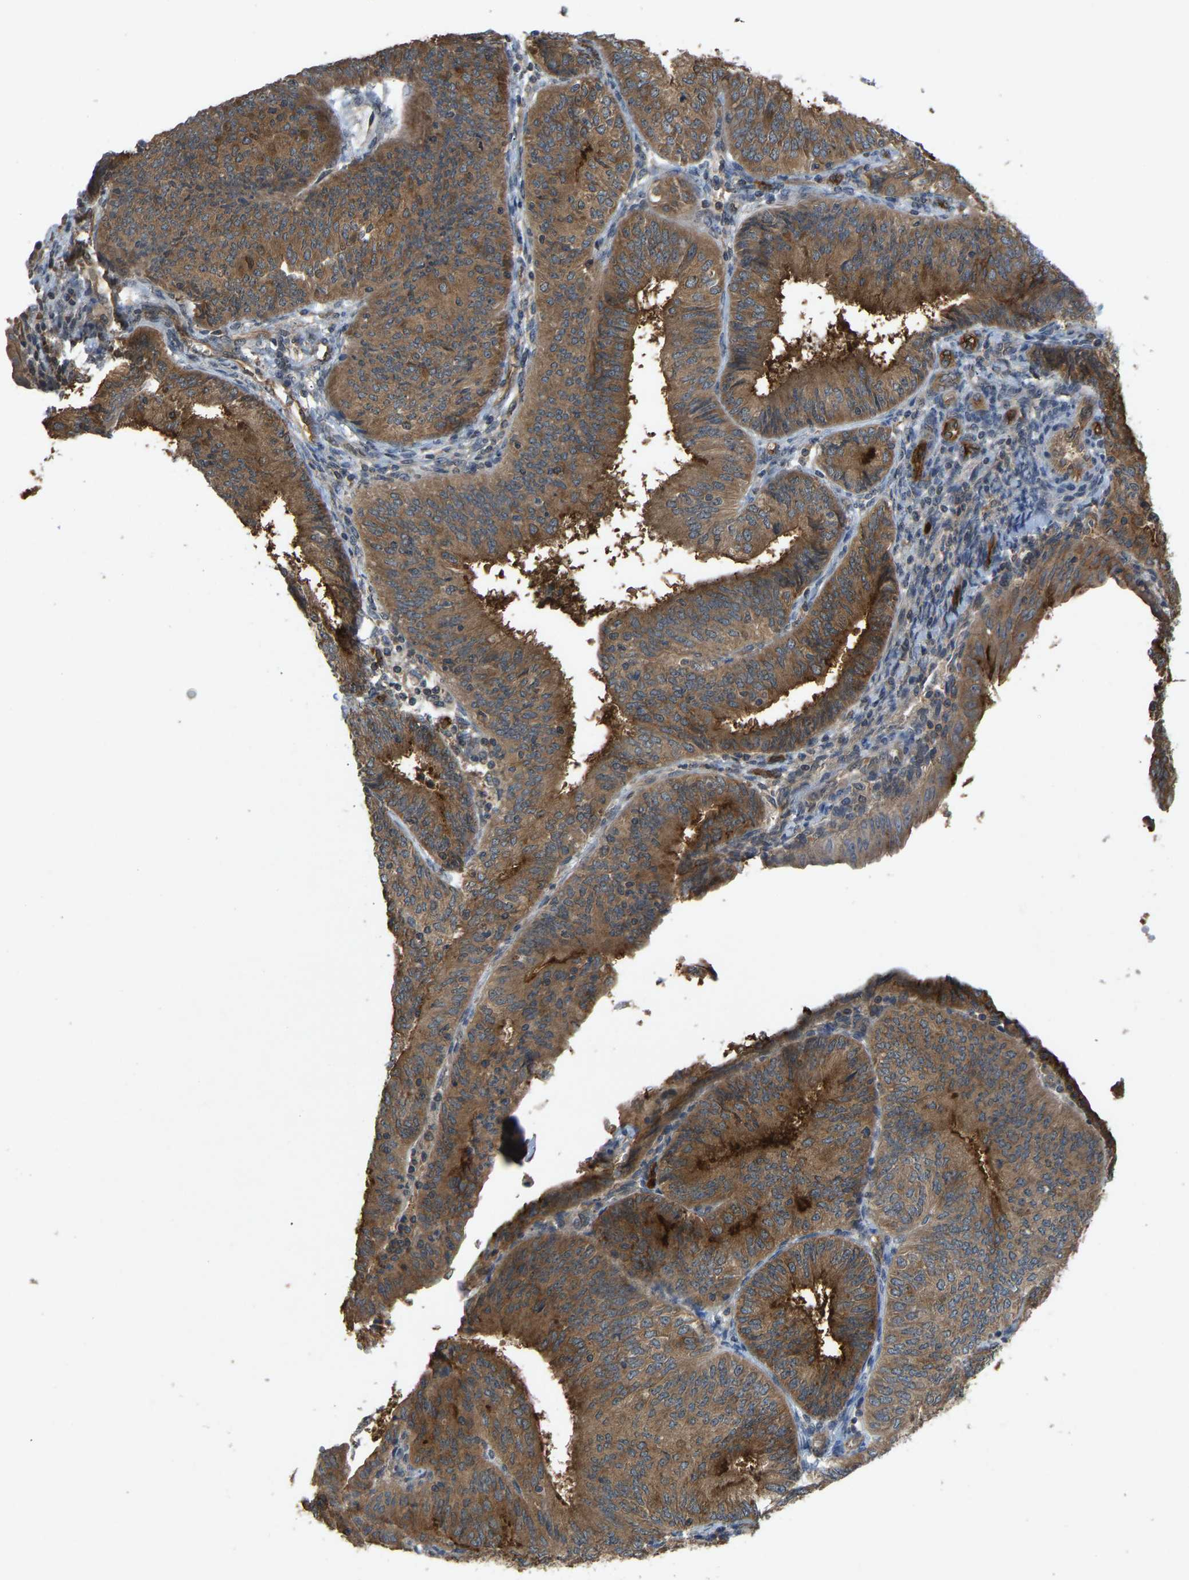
{"staining": {"intensity": "strong", "quantity": ">75%", "location": "cytoplasmic/membranous"}, "tissue": "endometrial cancer", "cell_type": "Tumor cells", "image_type": "cancer", "snomed": [{"axis": "morphology", "description": "Adenocarcinoma, NOS"}, {"axis": "topography", "description": "Endometrium"}], "caption": "There is high levels of strong cytoplasmic/membranous positivity in tumor cells of endometrial cancer (adenocarcinoma), as demonstrated by immunohistochemical staining (brown color).", "gene": "CCT8", "patient": {"sex": "female", "age": 58}}